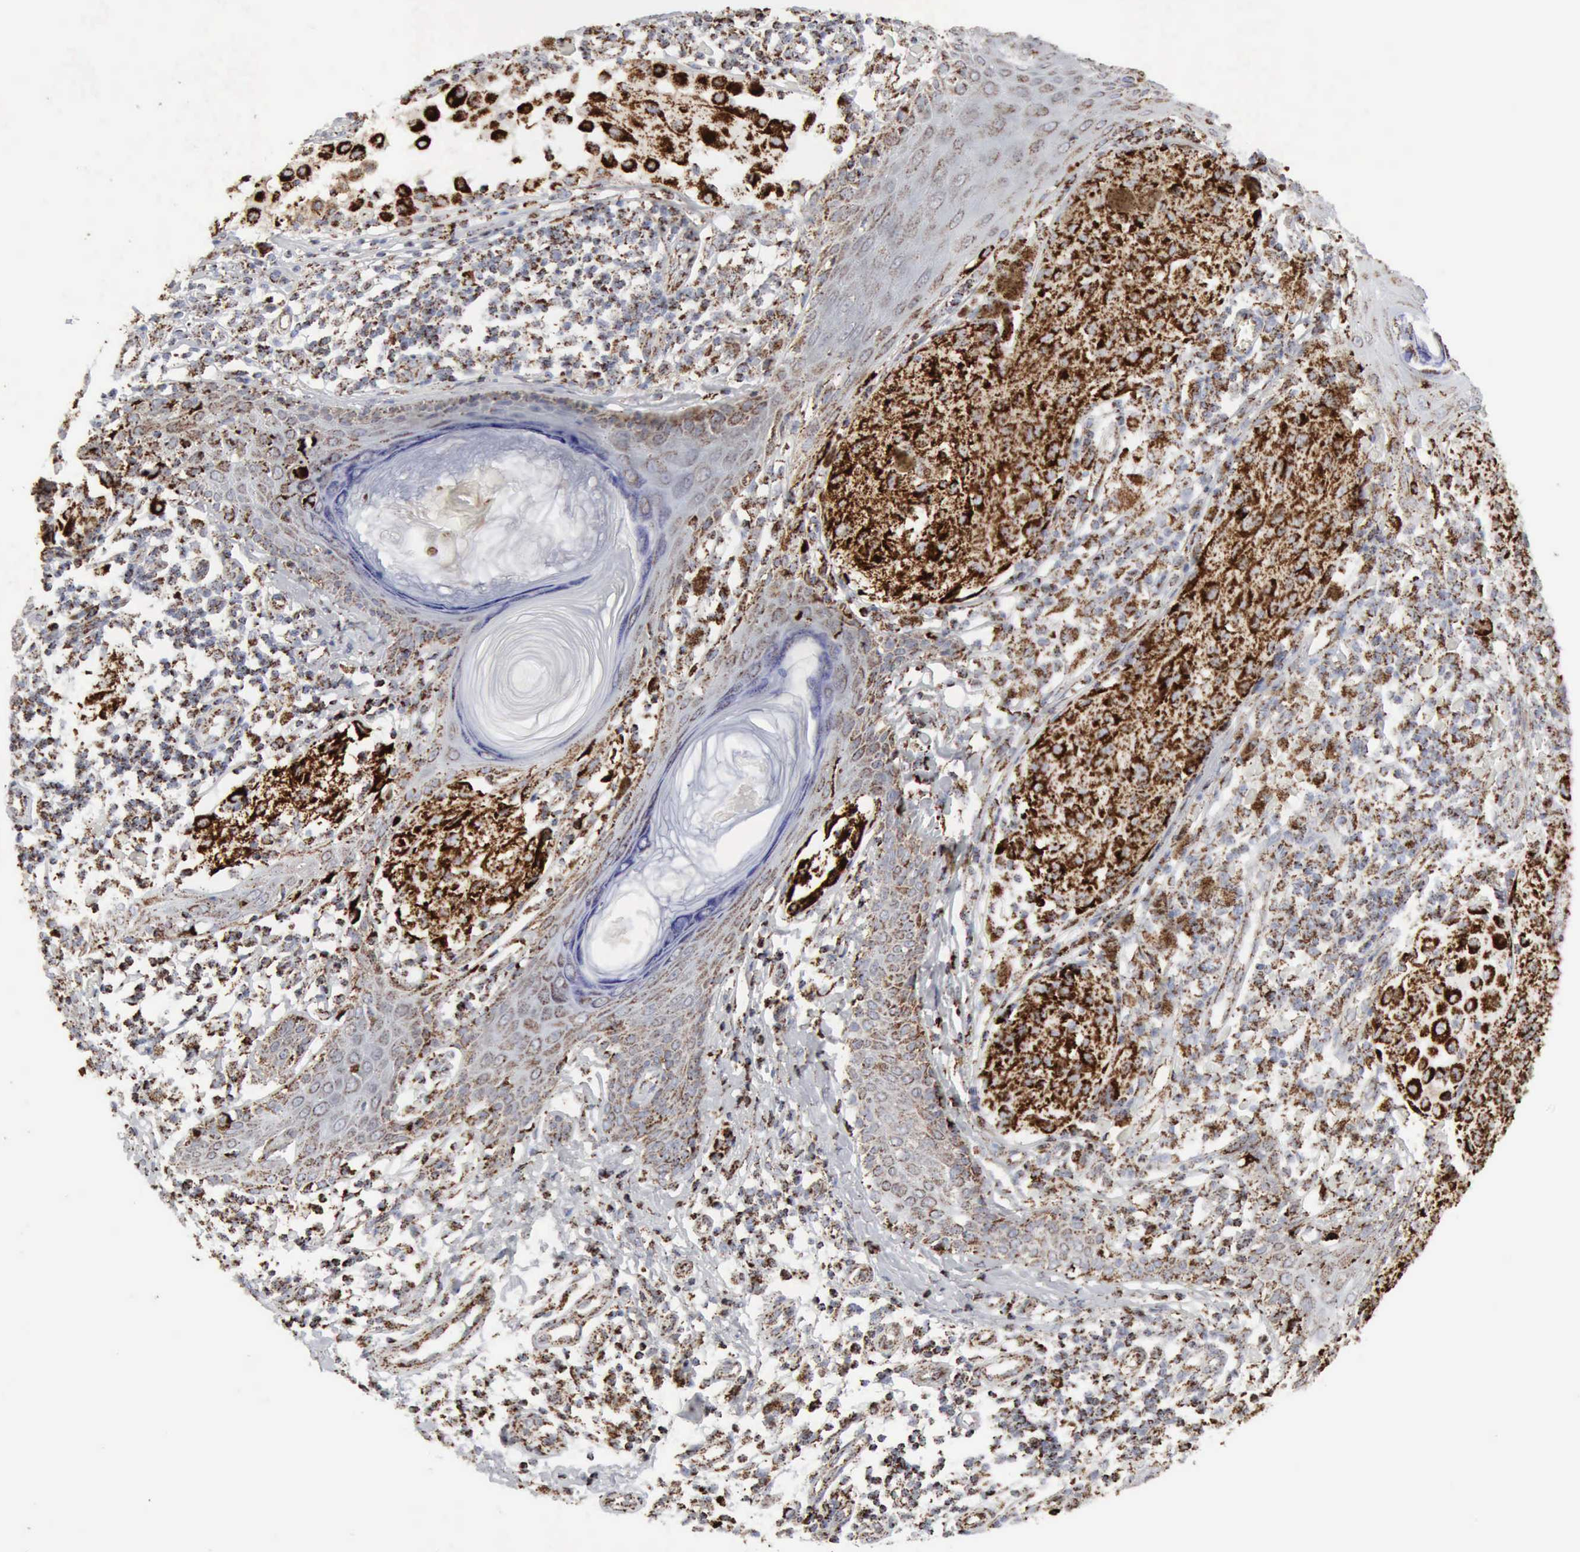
{"staining": {"intensity": "strong", "quantity": ">75%", "location": "cytoplasmic/membranous"}, "tissue": "melanoma", "cell_type": "Tumor cells", "image_type": "cancer", "snomed": [{"axis": "morphology", "description": "Malignant melanoma, NOS"}, {"axis": "topography", "description": "Skin"}], "caption": "Immunohistochemistry (IHC) micrograph of neoplastic tissue: malignant melanoma stained using immunohistochemistry (IHC) exhibits high levels of strong protein expression localized specifically in the cytoplasmic/membranous of tumor cells, appearing as a cytoplasmic/membranous brown color.", "gene": "ACO2", "patient": {"sex": "male", "age": 36}}